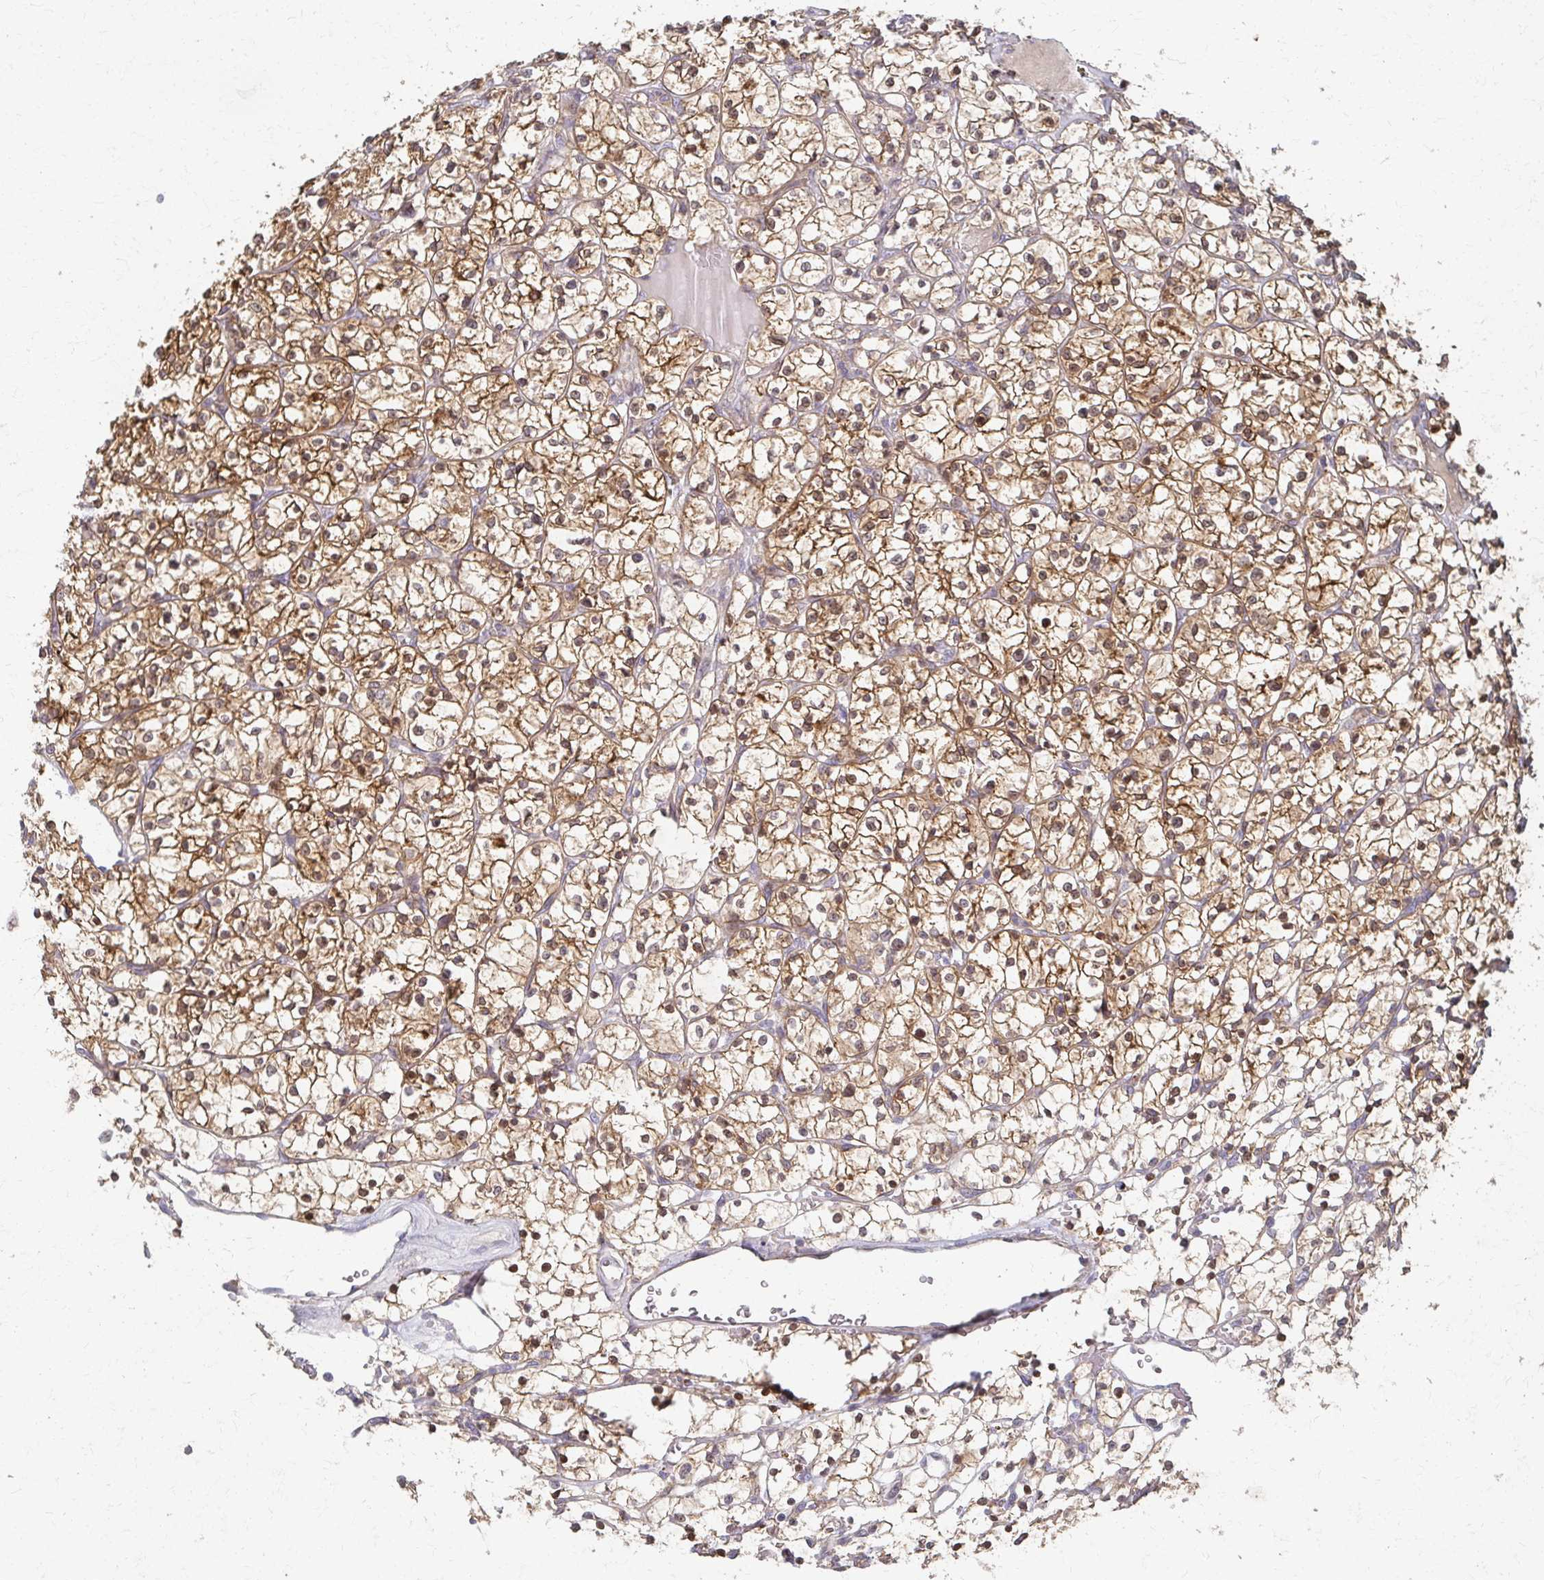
{"staining": {"intensity": "moderate", "quantity": ">75%", "location": "cytoplasmic/membranous"}, "tissue": "renal cancer", "cell_type": "Tumor cells", "image_type": "cancer", "snomed": [{"axis": "morphology", "description": "Adenocarcinoma, NOS"}, {"axis": "topography", "description": "Kidney"}], "caption": "This photomicrograph shows immunohistochemistry (IHC) staining of renal adenocarcinoma, with medium moderate cytoplasmic/membranous positivity in approximately >75% of tumor cells.", "gene": "EOLA2", "patient": {"sex": "female", "age": 64}}